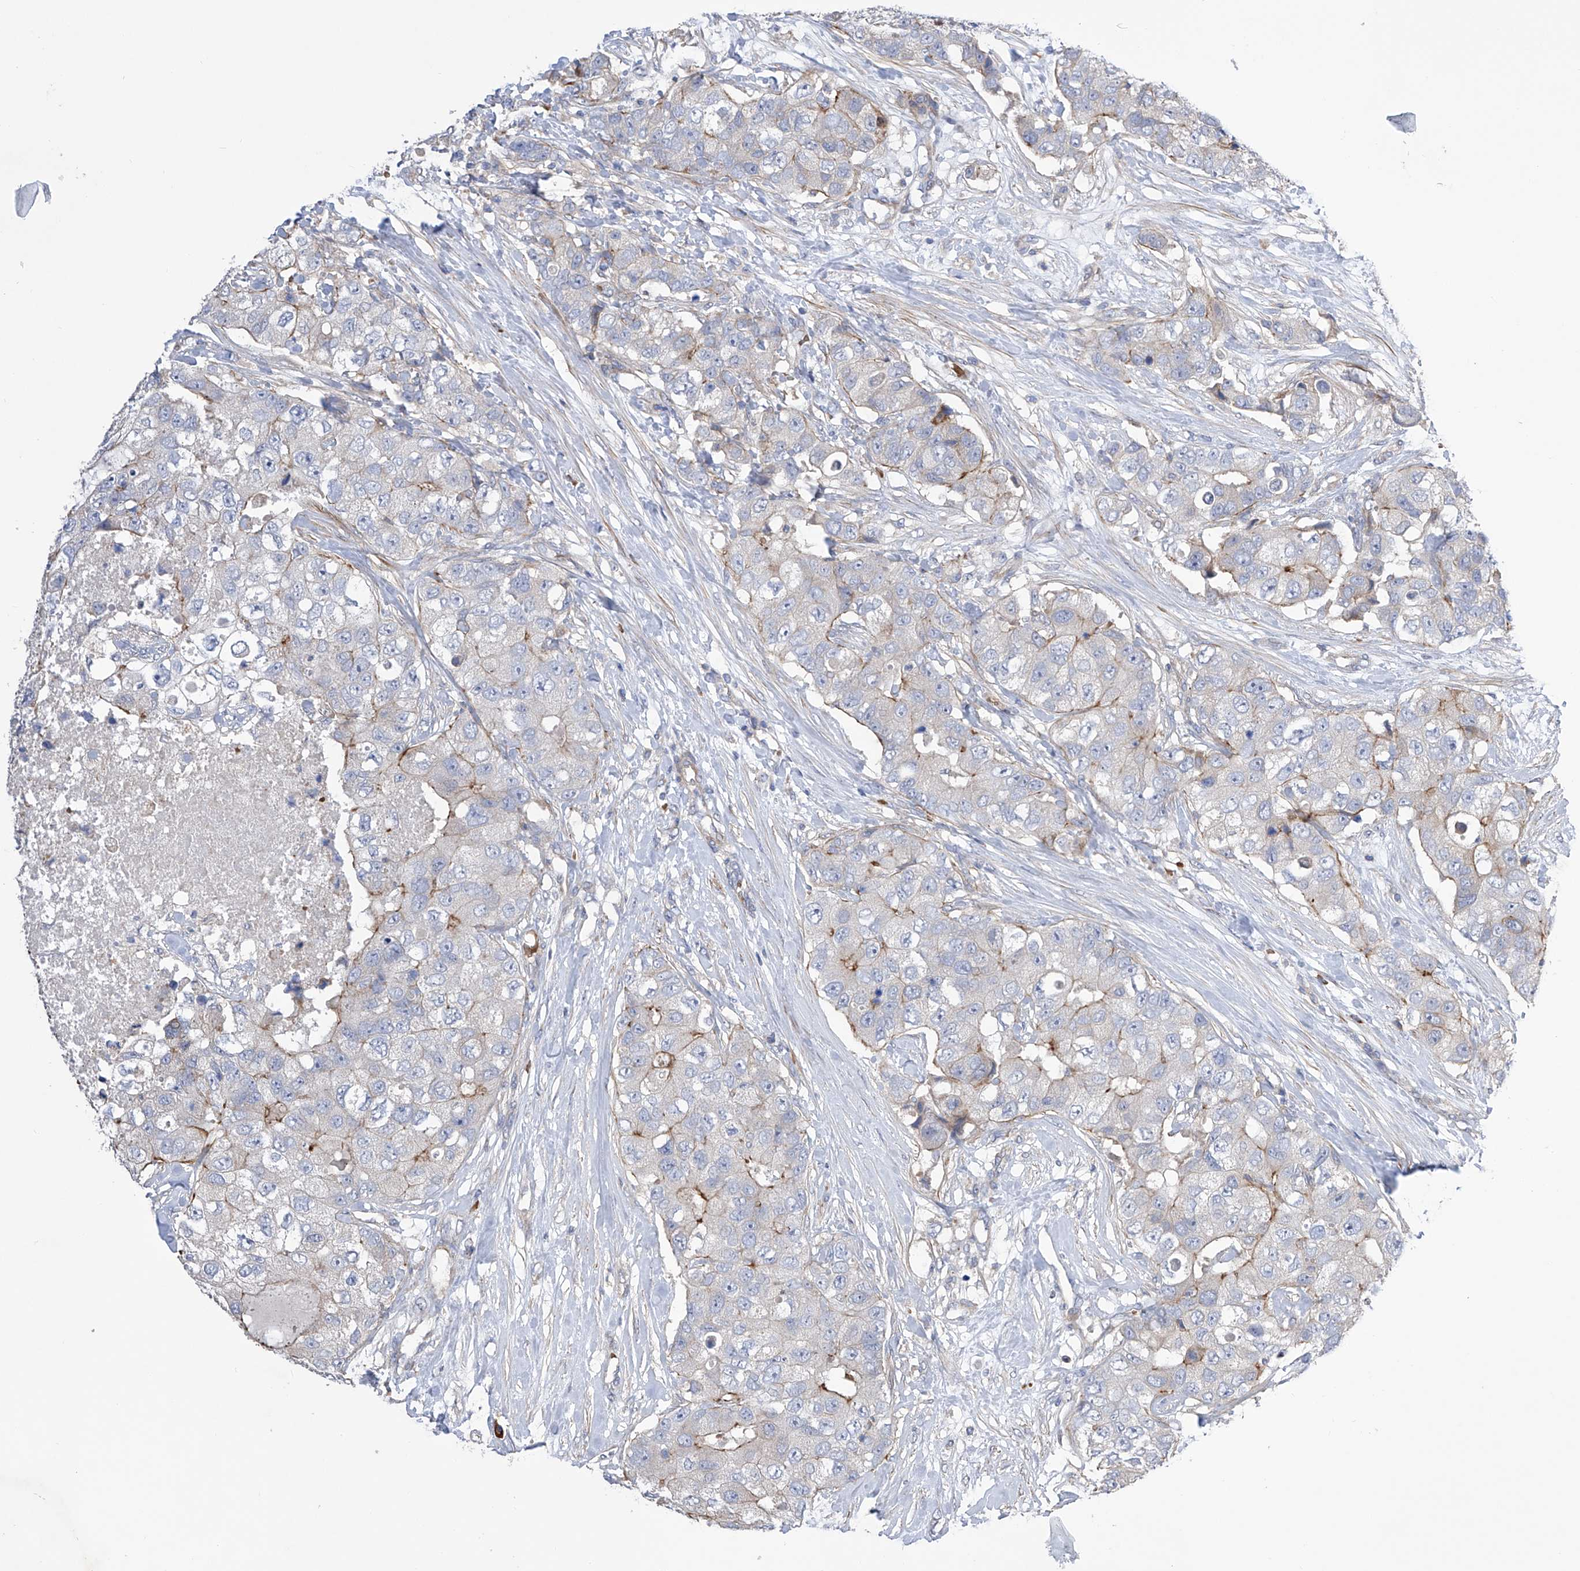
{"staining": {"intensity": "moderate", "quantity": "<25%", "location": "cytoplasmic/membranous"}, "tissue": "breast cancer", "cell_type": "Tumor cells", "image_type": "cancer", "snomed": [{"axis": "morphology", "description": "Duct carcinoma"}, {"axis": "topography", "description": "Breast"}], "caption": "Breast intraductal carcinoma was stained to show a protein in brown. There is low levels of moderate cytoplasmic/membranous positivity in approximately <25% of tumor cells. (DAB (3,3'-diaminobenzidine) IHC, brown staining for protein, blue staining for nuclei).", "gene": "NFATC4", "patient": {"sex": "female", "age": 62}}